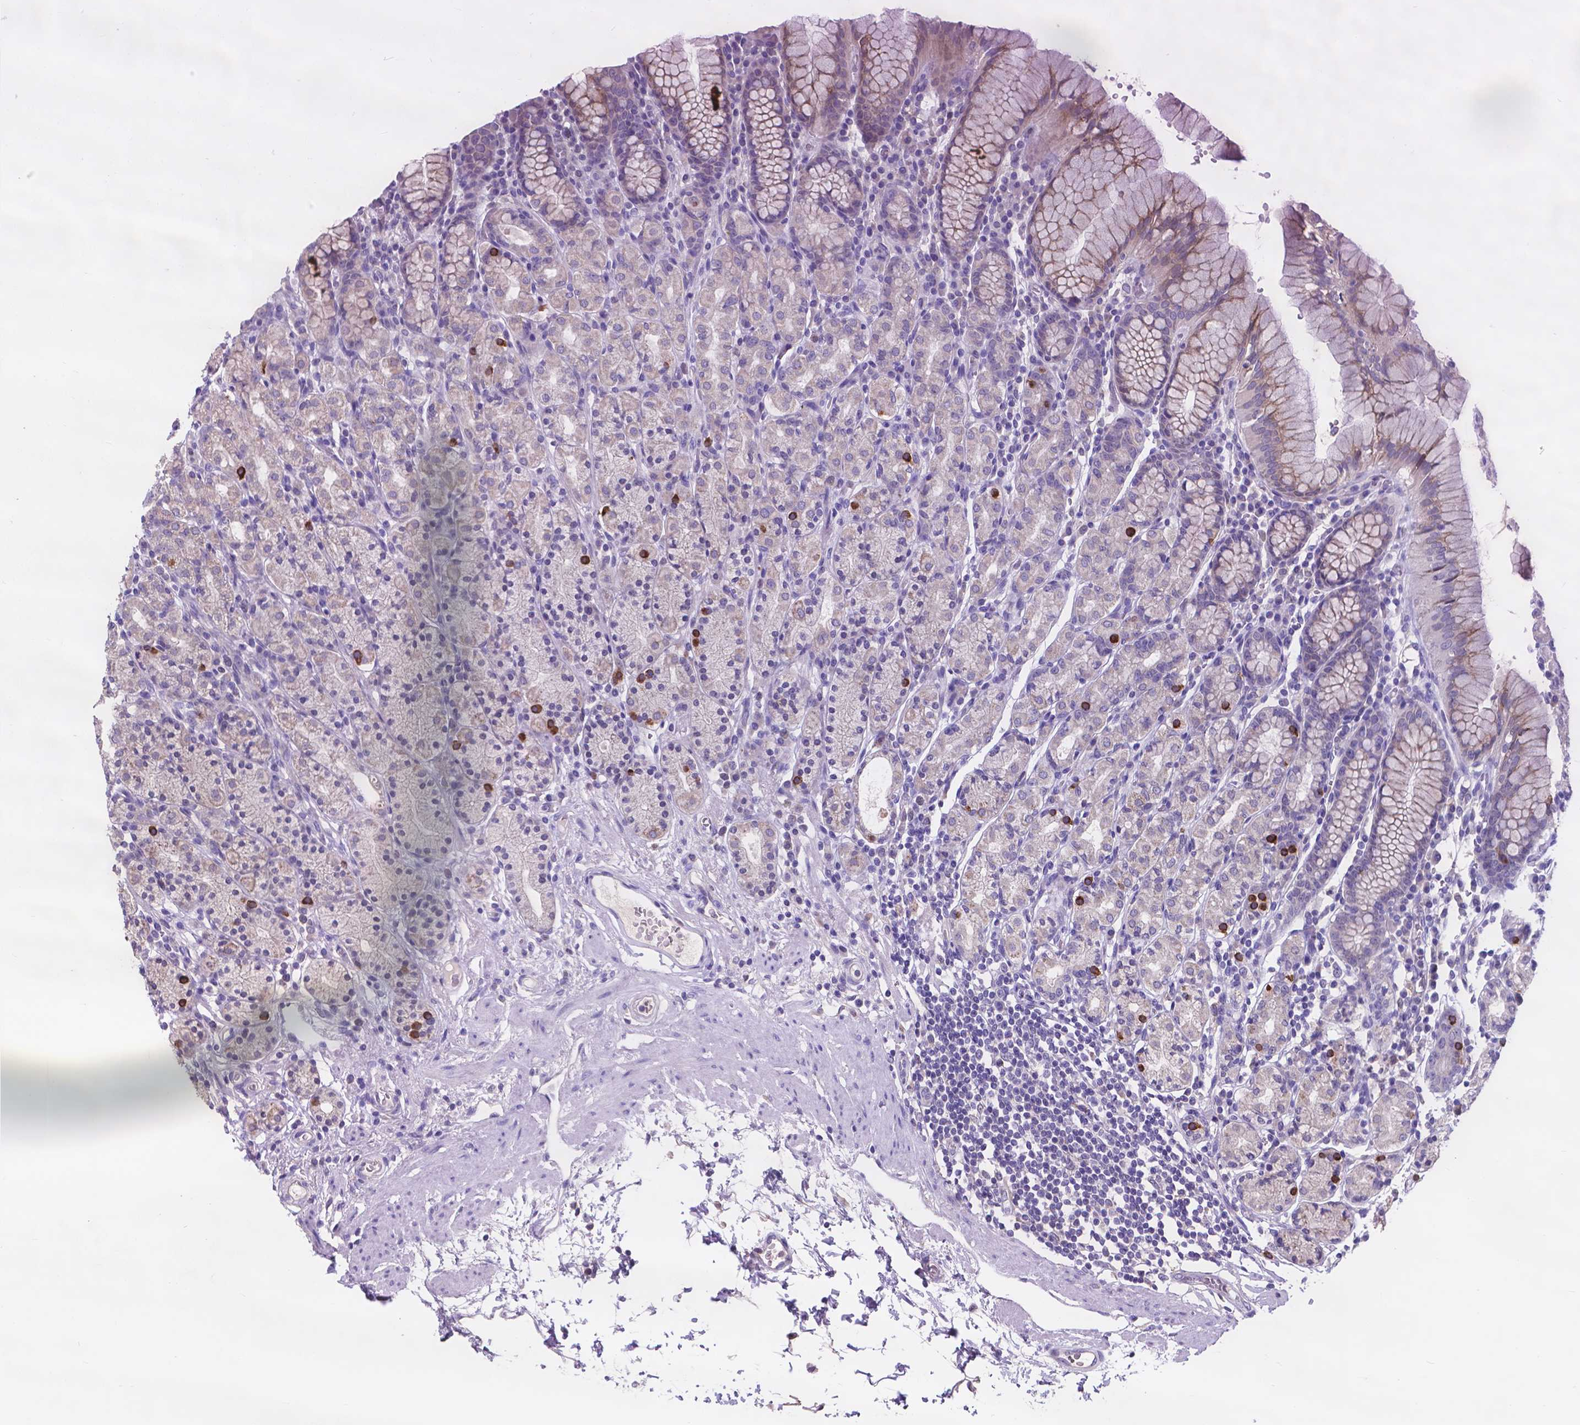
{"staining": {"intensity": "moderate", "quantity": "<25%", "location": "cytoplasmic/membranous"}, "tissue": "stomach", "cell_type": "Glandular cells", "image_type": "normal", "snomed": [{"axis": "morphology", "description": "Normal tissue, NOS"}, {"axis": "topography", "description": "Stomach, upper"}, {"axis": "topography", "description": "Stomach"}], "caption": "This is a photomicrograph of immunohistochemistry (IHC) staining of benign stomach, which shows moderate staining in the cytoplasmic/membranous of glandular cells.", "gene": "IREB2", "patient": {"sex": "male", "age": 62}}